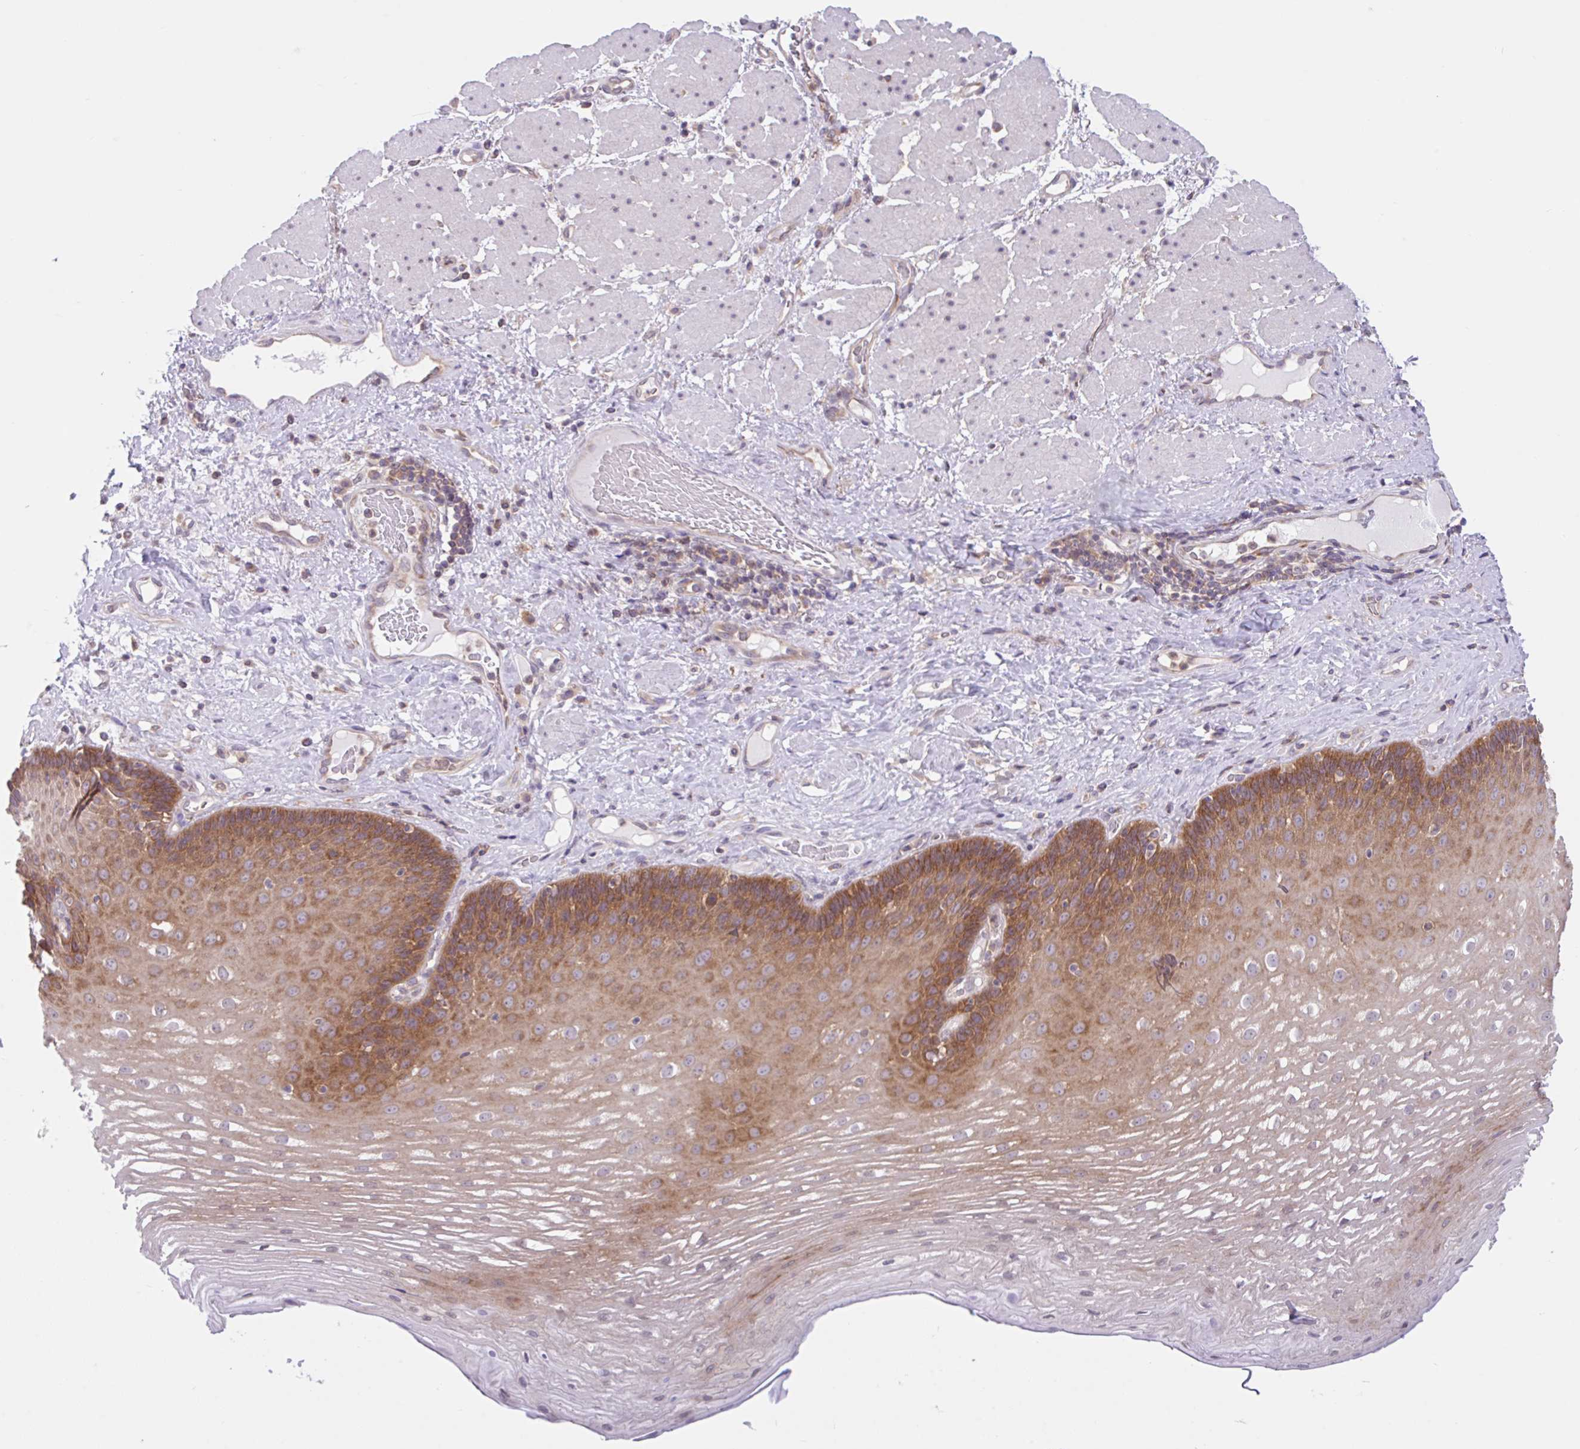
{"staining": {"intensity": "moderate", "quantity": ">75%", "location": "cytoplasmic/membranous"}, "tissue": "esophagus", "cell_type": "Squamous epithelial cells", "image_type": "normal", "snomed": [{"axis": "morphology", "description": "Normal tissue, NOS"}, {"axis": "topography", "description": "Esophagus"}], "caption": "An immunohistochemistry photomicrograph of benign tissue is shown. Protein staining in brown labels moderate cytoplasmic/membranous positivity in esophagus within squamous epithelial cells.", "gene": "RALBP1", "patient": {"sex": "male", "age": 62}}